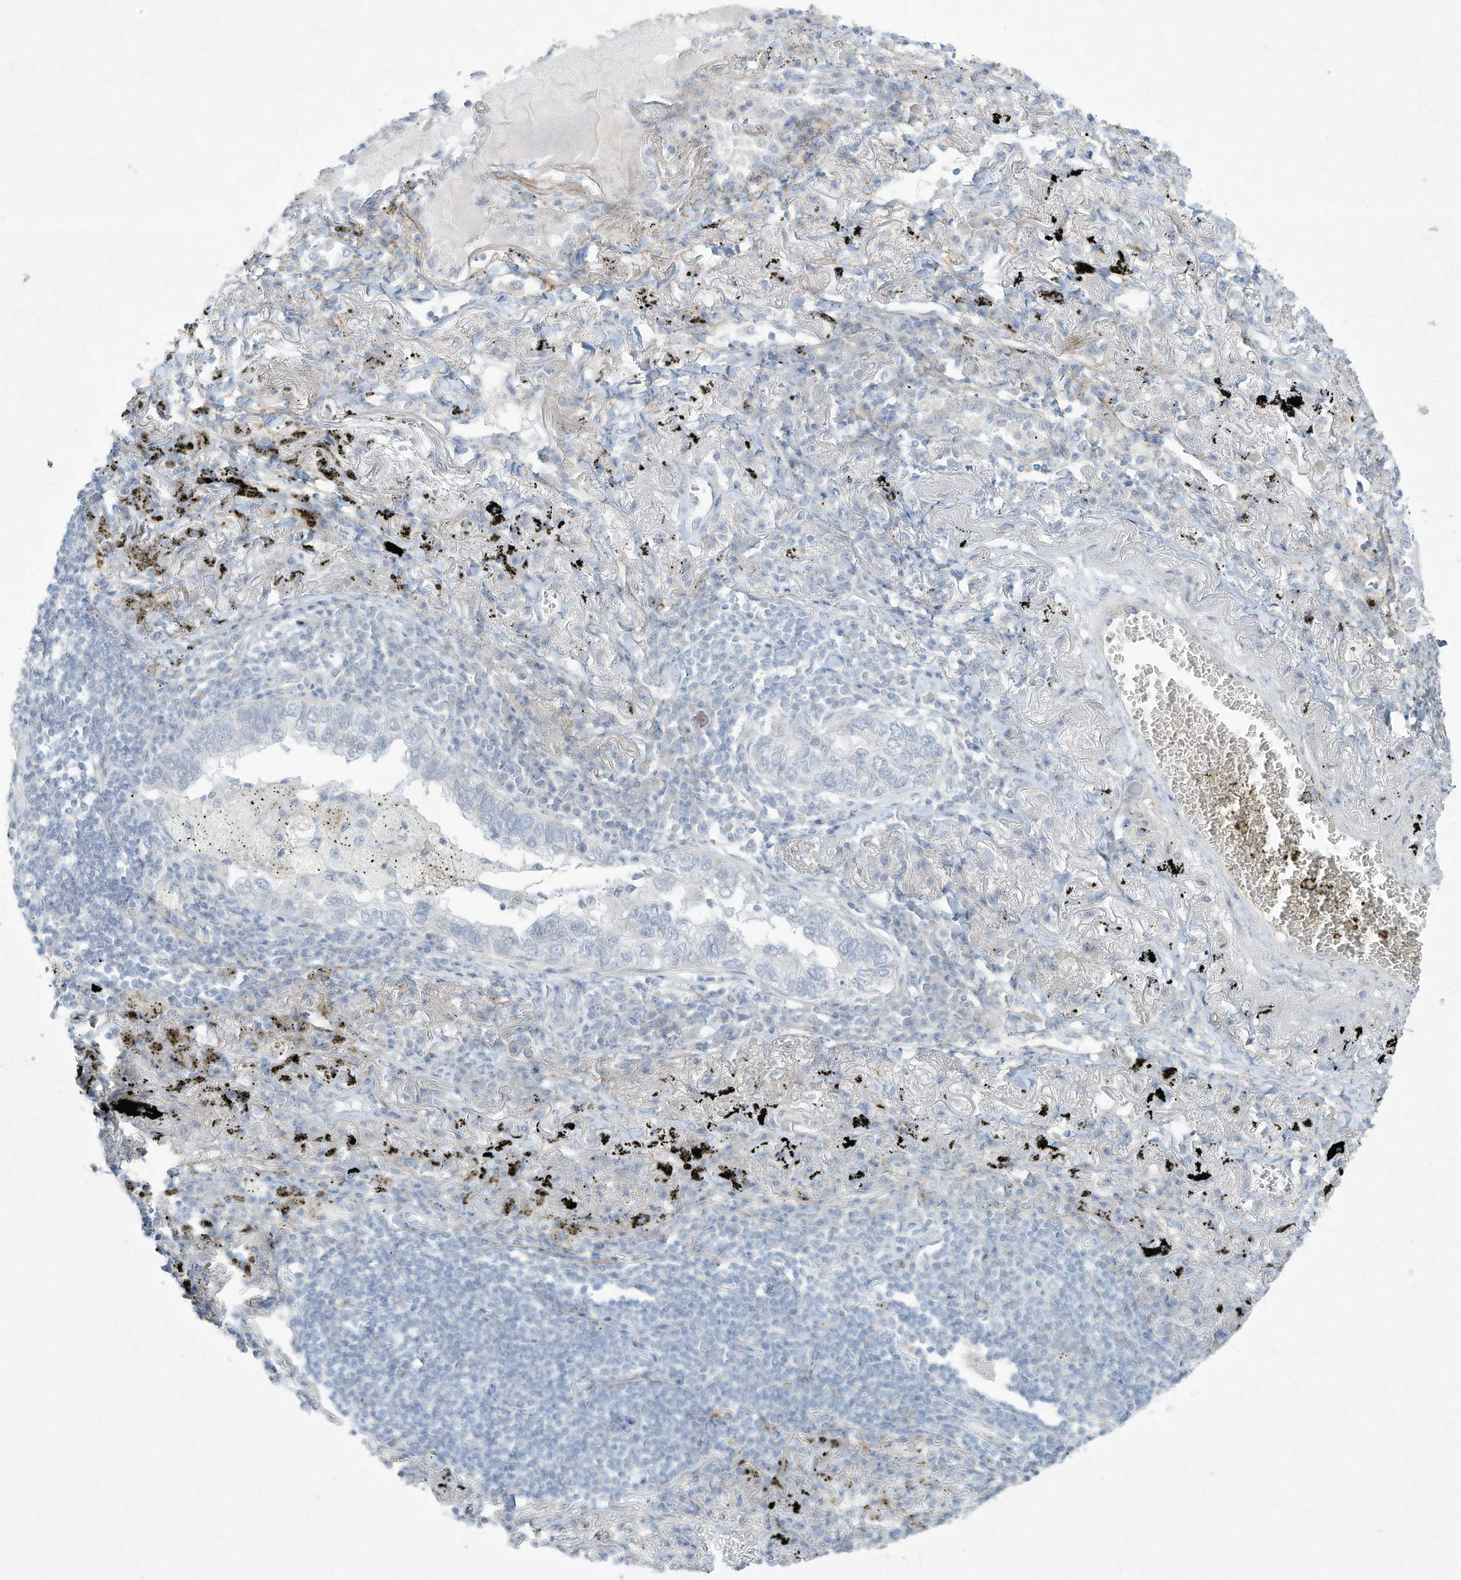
{"staining": {"intensity": "negative", "quantity": "none", "location": "none"}, "tissue": "lung cancer", "cell_type": "Tumor cells", "image_type": "cancer", "snomed": [{"axis": "morphology", "description": "Adenocarcinoma, NOS"}, {"axis": "topography", "description": "Lung"}], "caption": "Protein analysis of lung cancer (adenocarcinoma) demonstrates no significant positivity in tumor cells. The staining was performed using DAB to visualize the protein expression in brown, while the nuclei were stained in blue with hematoxylin (Magnification: 20x).", "gene": "PAX6", "patient": {"sex": "male", "age": 65}}